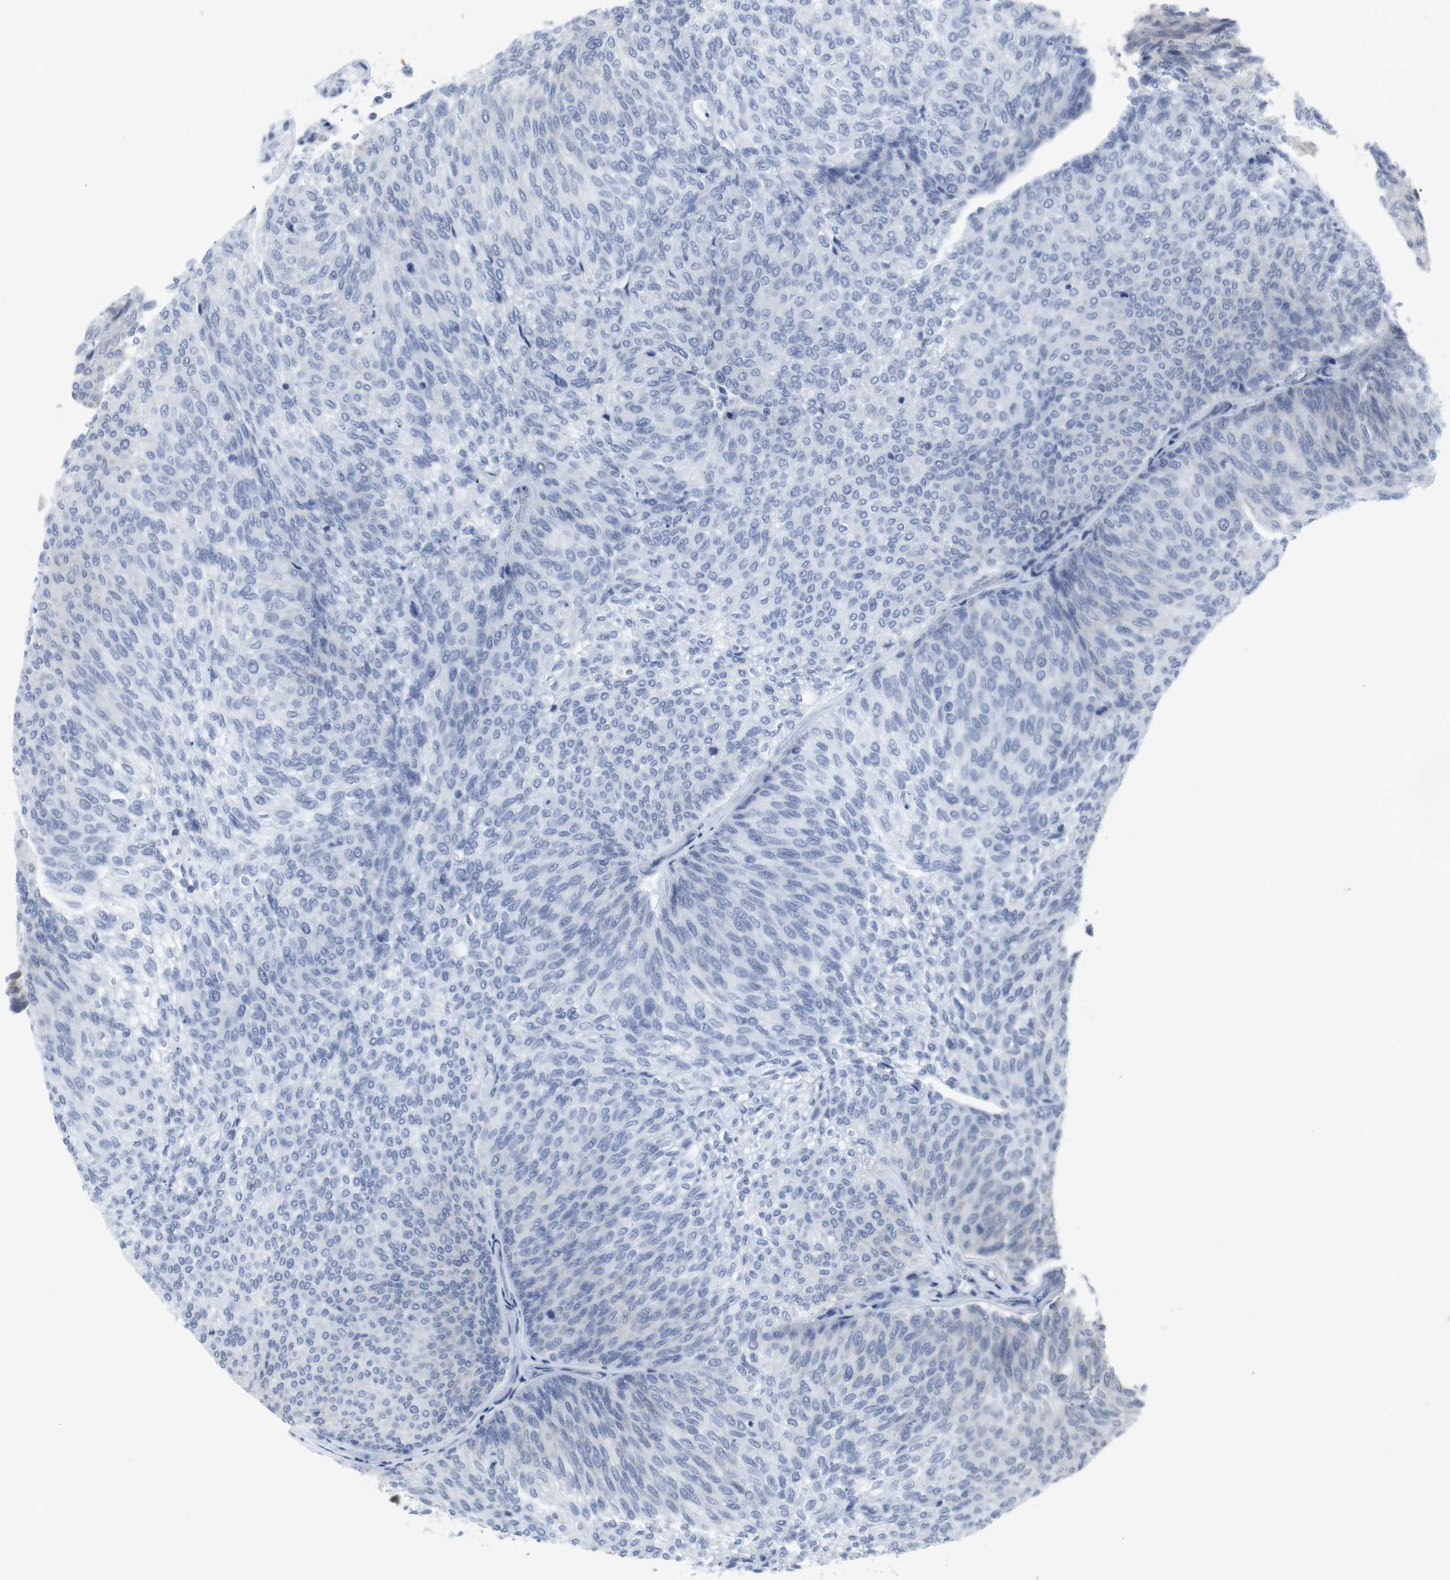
{"staining": {"intensity": "weak", "quantity": "<25%", "location": "cytoplasmic/membranous"}, "tissue": "urothelial cancer", "cell_type": "Tumor cells", "image_type": "cancer", "snomed": [{"axis": "morphology", "description": "Urothelial carcinoma, Low grade"}, {"axis": "topography", "description": "Urinary bladder"}], "caption": "IHC of urothelial cancer displays no staining in tumor cells.", "gene": "GEMIN2", "patient": {"sex": "female", "age": 79}}